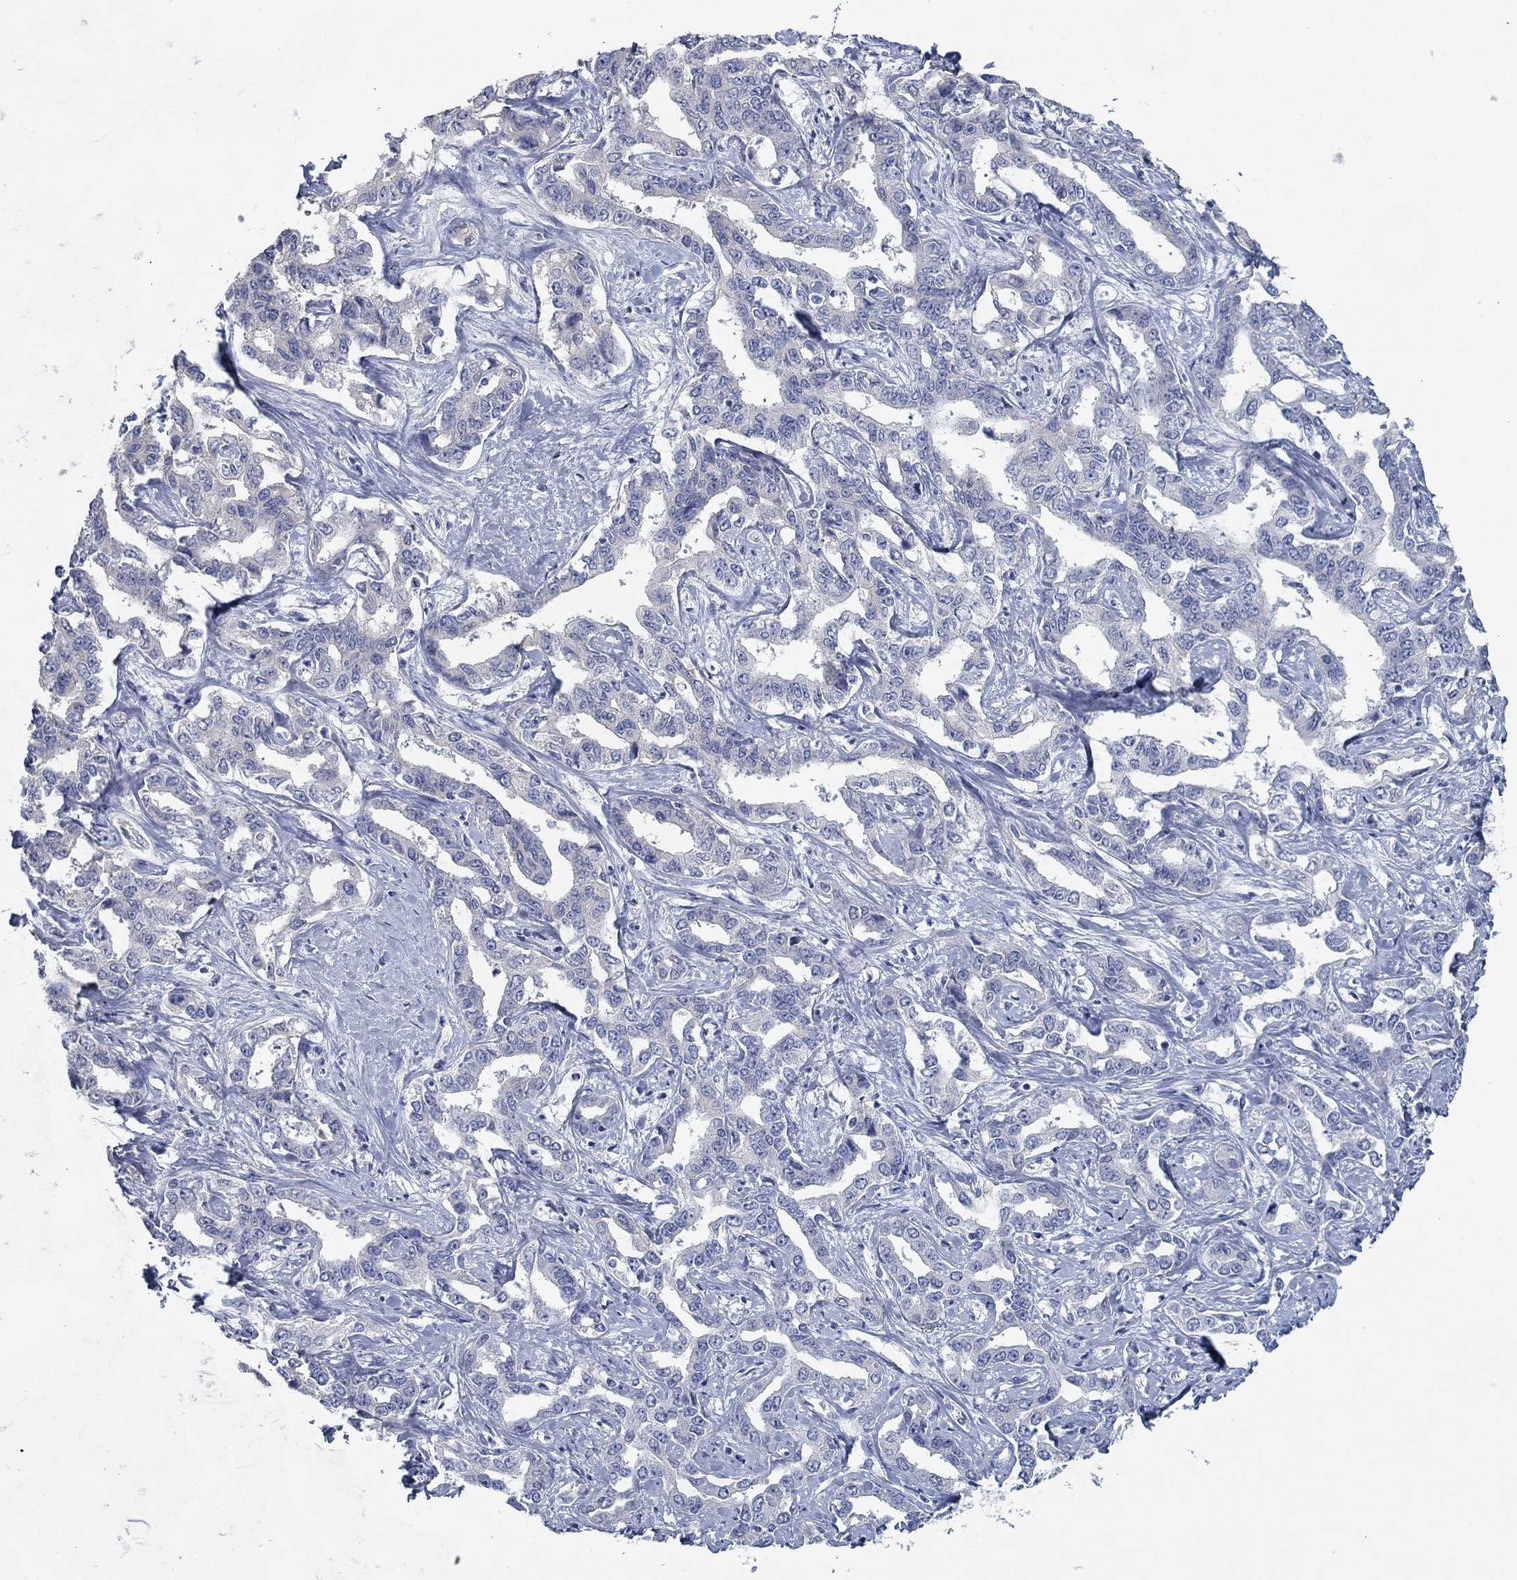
{"staining": {"intensity": "negative", "quantity": "none", "location": "none"}, "tissue": "liver cancer", "cell_type": "Tumor cells", "image_type": "cancer", "snomed": [{"axis": "morphology", "description": "Cholangiocarcinoma"}, {"axis": "topography", "description": "Liver"}], "caption": "The image reveals no significant positivity in tumor cells of liver cancer.", "gene": "APOC3", "patient": {"sex": "male", "age": 59}}